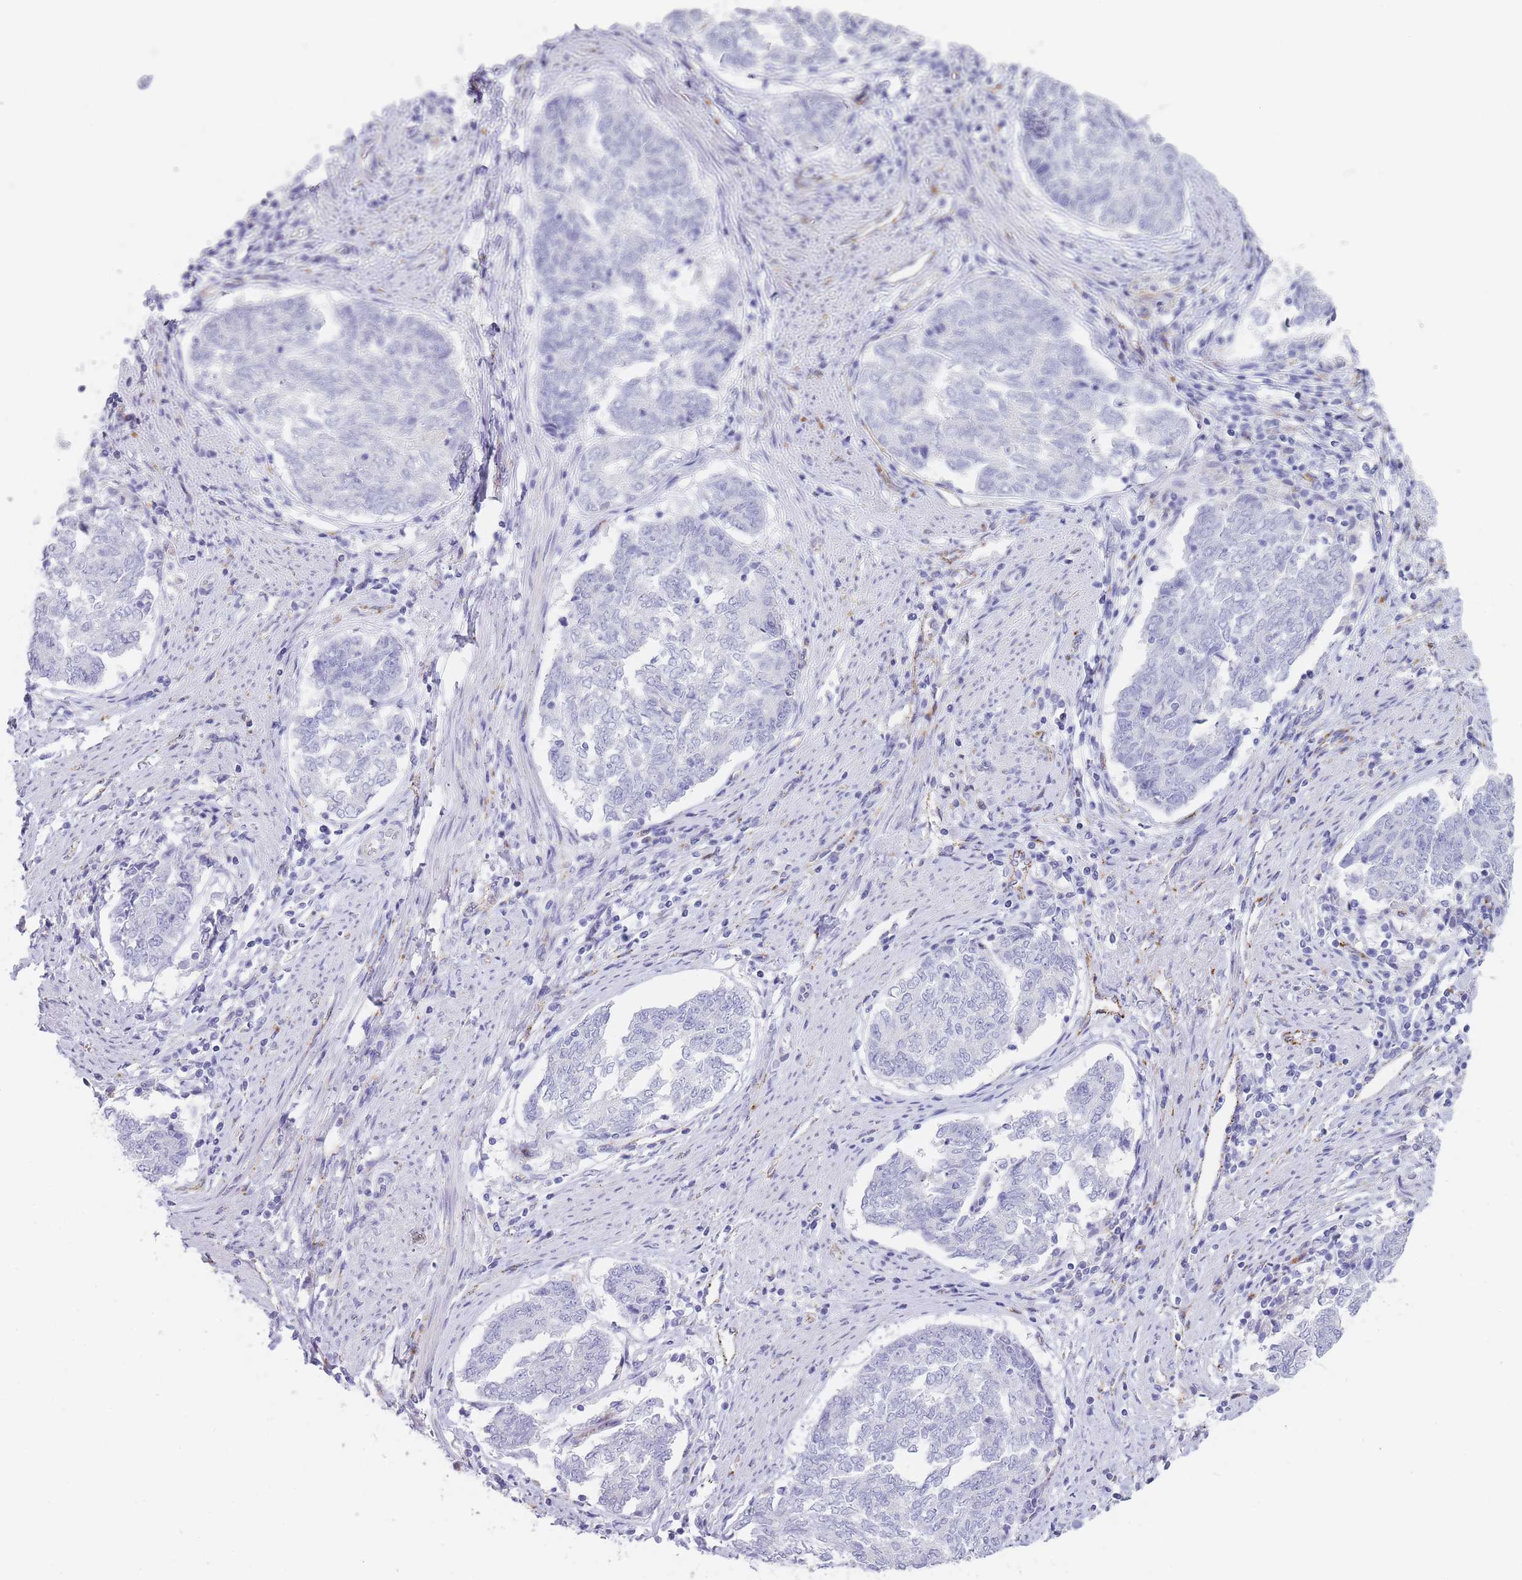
{"staining": {"intensity": "negative", "quantity": "none", "location": "none"}, "tissue": "endometrial cancer", "cell_type": "Tumor cells", "image_type": "cancer", "snomed": [{"axis": "morphology", "description": "Adenocarcinoma, NOS"}, {"axis": "topography", "description": "Endometrium"}], "caption": "This is an immunohistochemistry photomicrograph of adenocarcinoma (endometrial). There is no positivity in tumor cells.", "gene": "RHO", "patient": {"sex": "female", "age": 80}}